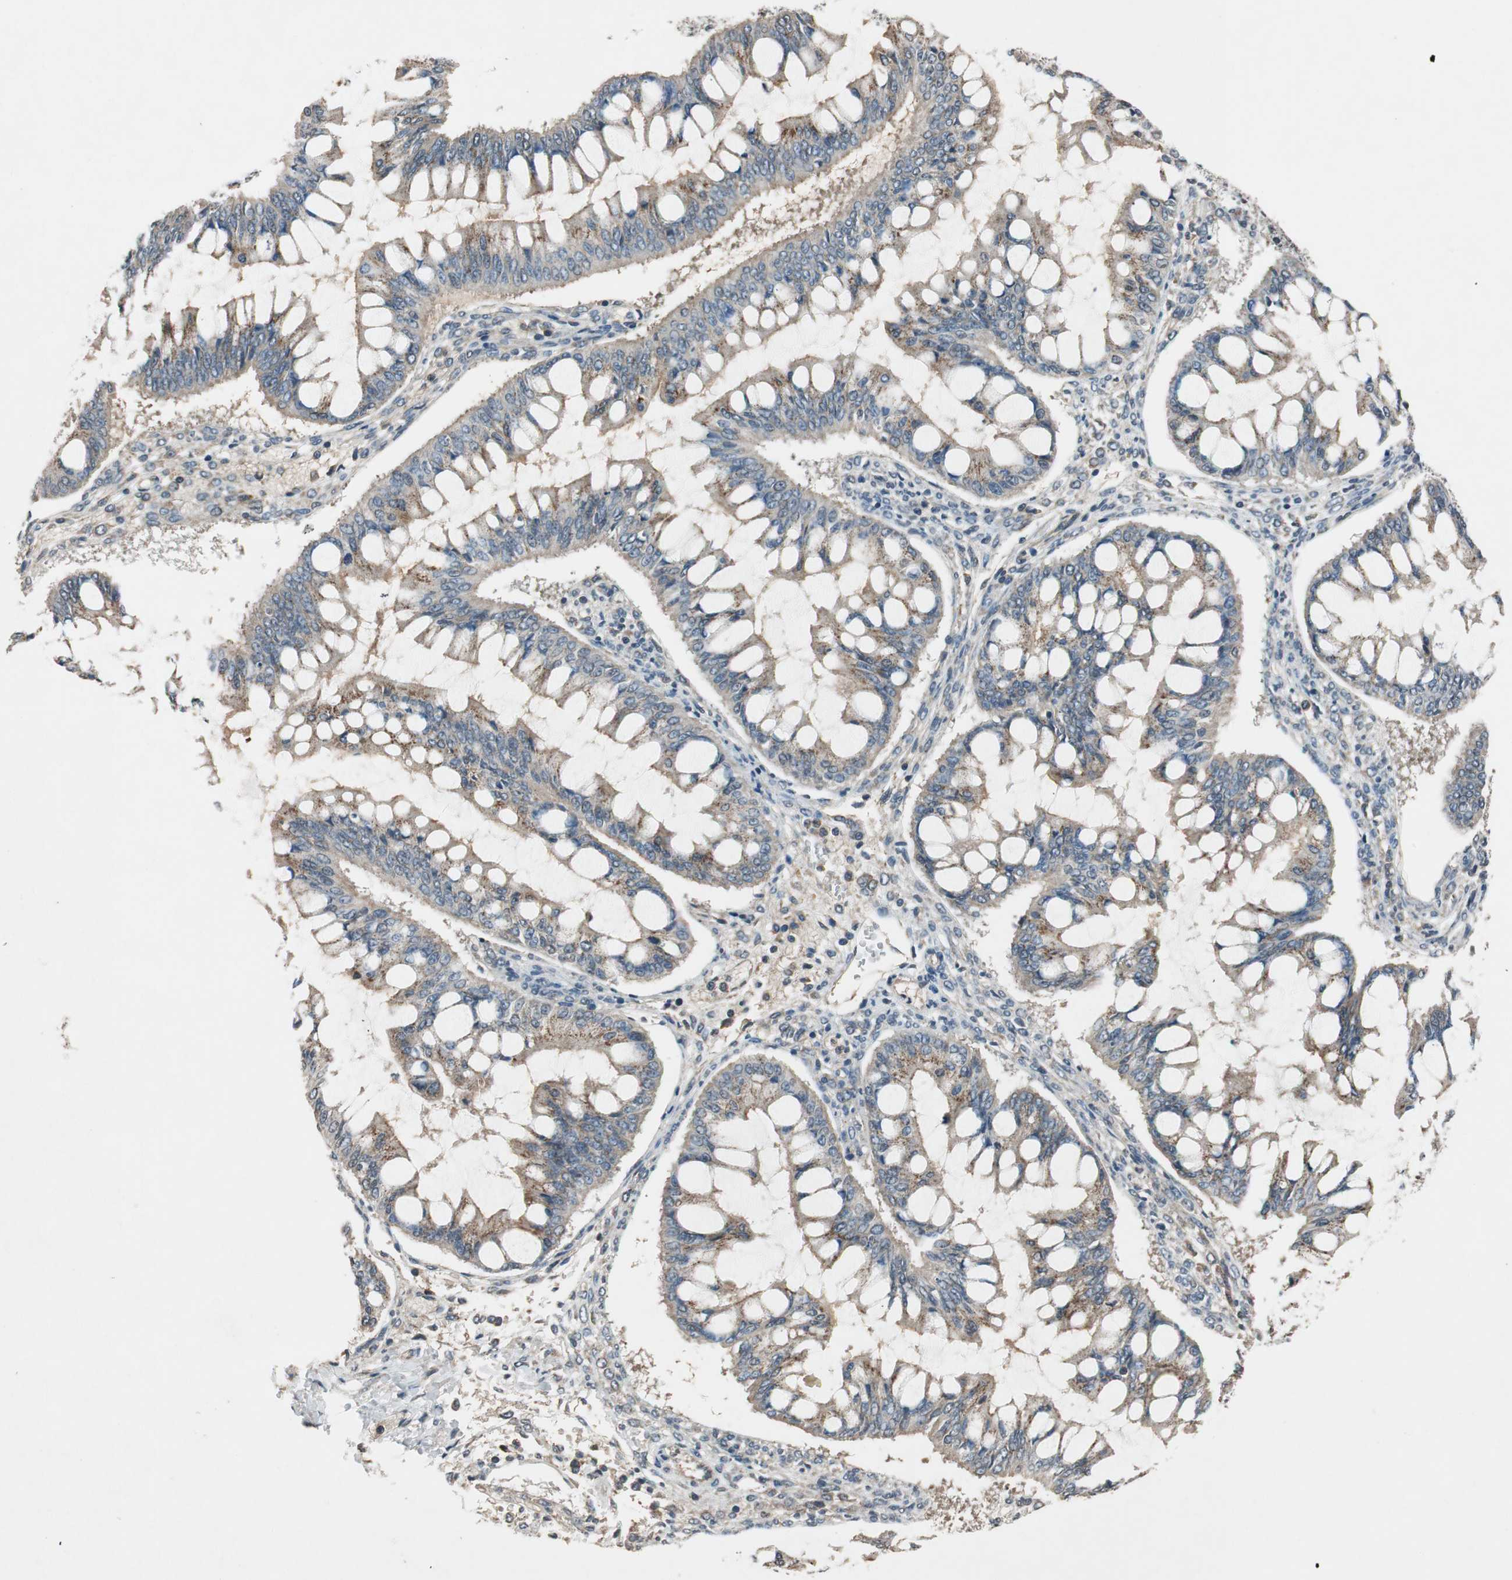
{"staining": {"intensity": "moderate", "quantity": ">75%", "location": "cytoplasmic/membranous"}, "tissue": "ovarian cancer", "cell_type": "Tumor cells", "image_type": "cancer", "snomed": [{"axis": "morphology", "description": "Cystadenocarcinoma, mucinous, NOS"}, {"axis": "topography", "description": "Ovary"}], "caption": "About >75% of tumor cells in mucinous cystadenocarcinoma (ovarian) show moderate cytoplasmic/membranous protein positivity as visualized by brown immunohistochemical staining.", "gene": "GCLM", "patient": {"sex": "female", "age": 73}}